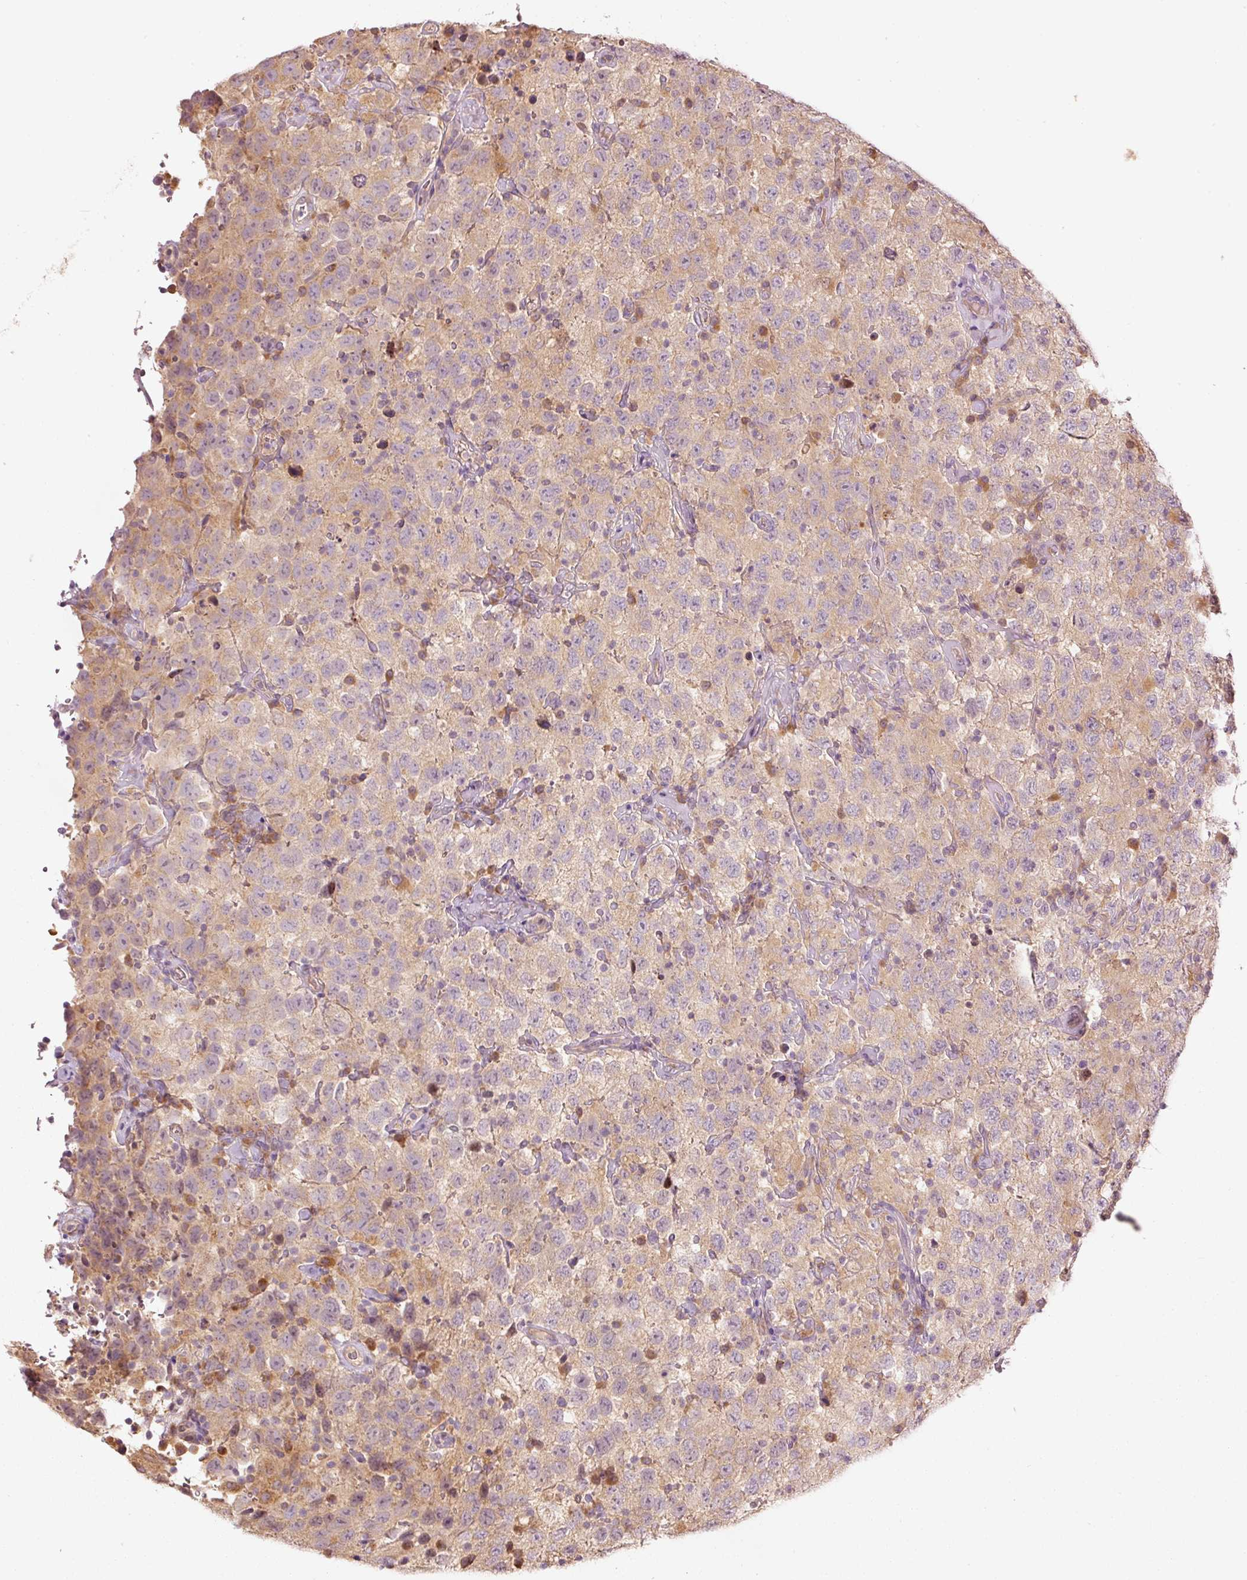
{"staining": {"intensity": "weak", "quantity": ">75%", "location": "cytoplasmic/membranous"}, "tissue": "testis cancer", "cell_type": "Tumor cells", "image_type": "cancer", "snomed": [{"axis": "morphology", "description": "Seminoma, NOS"}, {"axis": "topography", "description": "Testis"}], "caption": "Testis cancer stained for a protein displays weak cytoplasmic/membranous positivity in tumor cells.", "gene": "MAP10", "patient": {"sex": "male", "age": 41}}